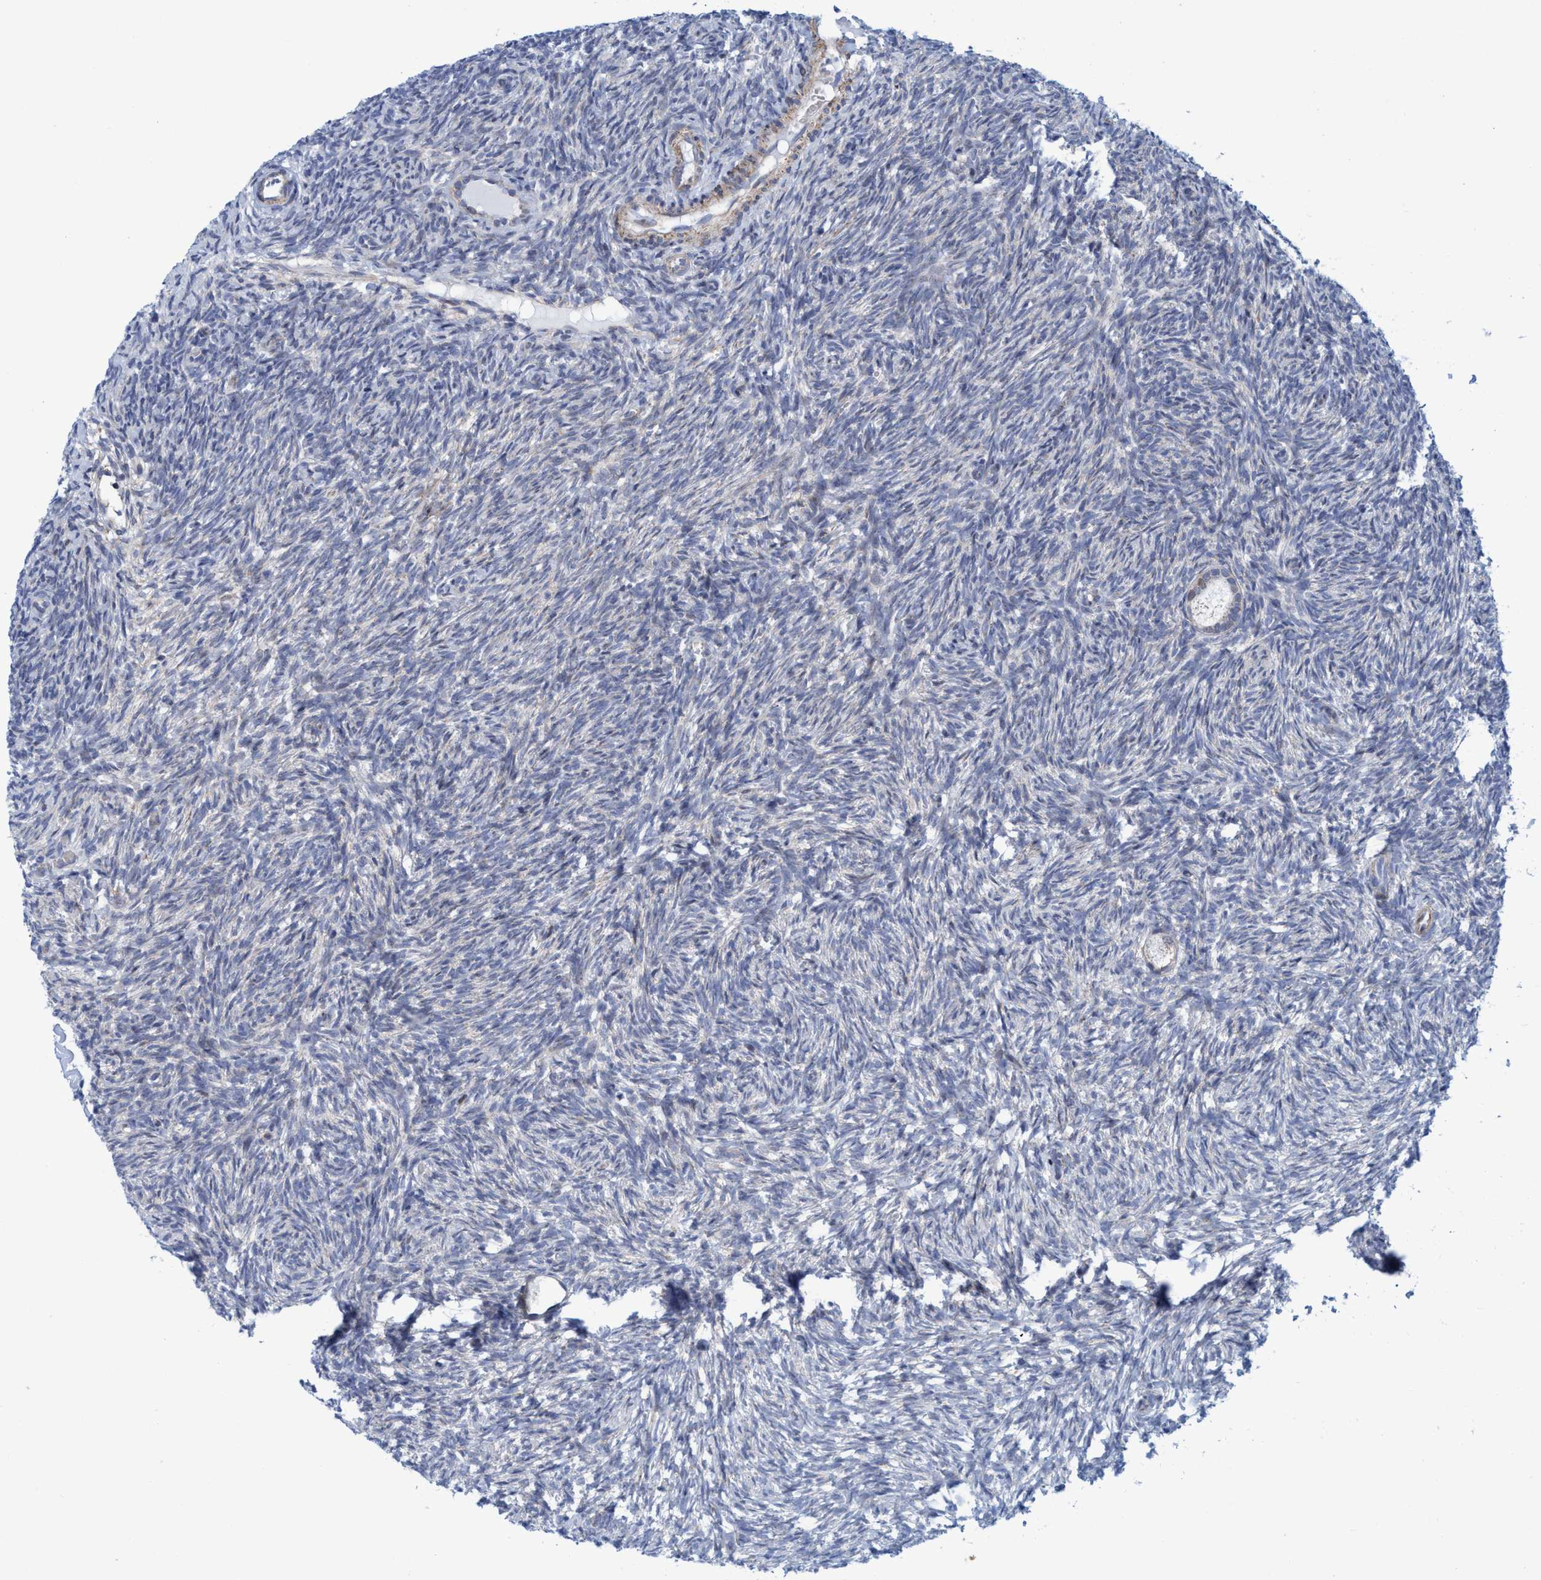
{"staining": {"intensity": "negative", "quantity": "none", "location": "none"}, "tissue": "ovary", "cell_type": "Follicle cells", "image_type": "normal", "snomed": [{"axis": "morphology", "description": "Normal tissue, NOS"}, {"axis": "topography", "description": "Ovary"}], "caption": "Image shows no protein staining in follicle cells of unremarkable ovary.", "gene": "POLR1F", "patient": {"sex": "female", "age": 35}}